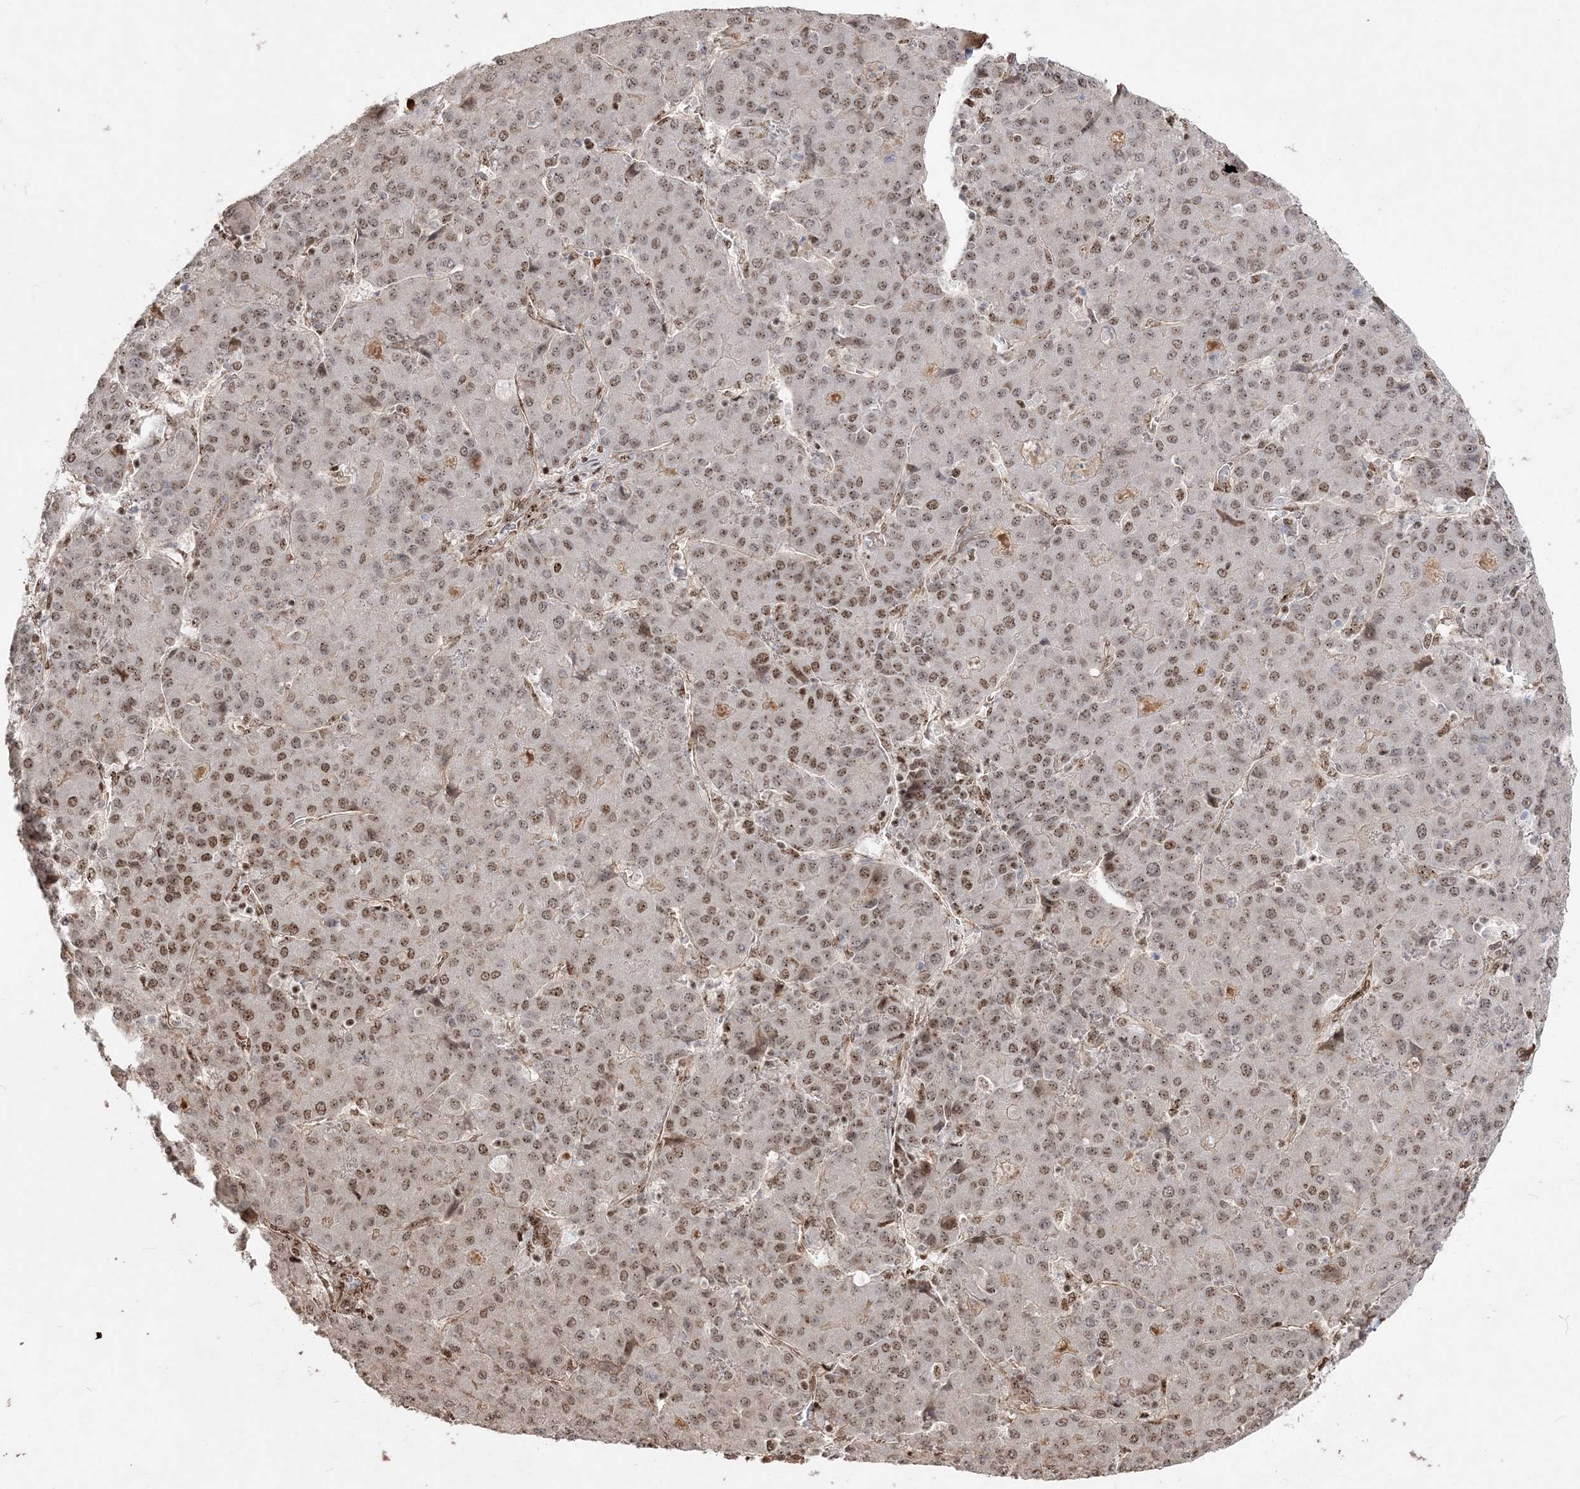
{"staining": {"intensity": "moderate", "quantity": ">75%", "location": "nuclear"}, "tissue": "liver cancer", "cell_type": "Tumor cells", "image_type": "cancer", "snomed": [{"axis": "morphology", "description": "Carcinoma, Hepatocellular, NOS"}, {"axis": "topography", "description": "Liver"}], "caption": "DAB (3,3'-diaminobenzidine) immunohistochemical staining of liver hepatocellular carcinoma shows moderate nuclear protein positivity in approximately >75% of tumor cells.", "gene": "RBM17", "patient": {"sex": "male", "age": 65}}